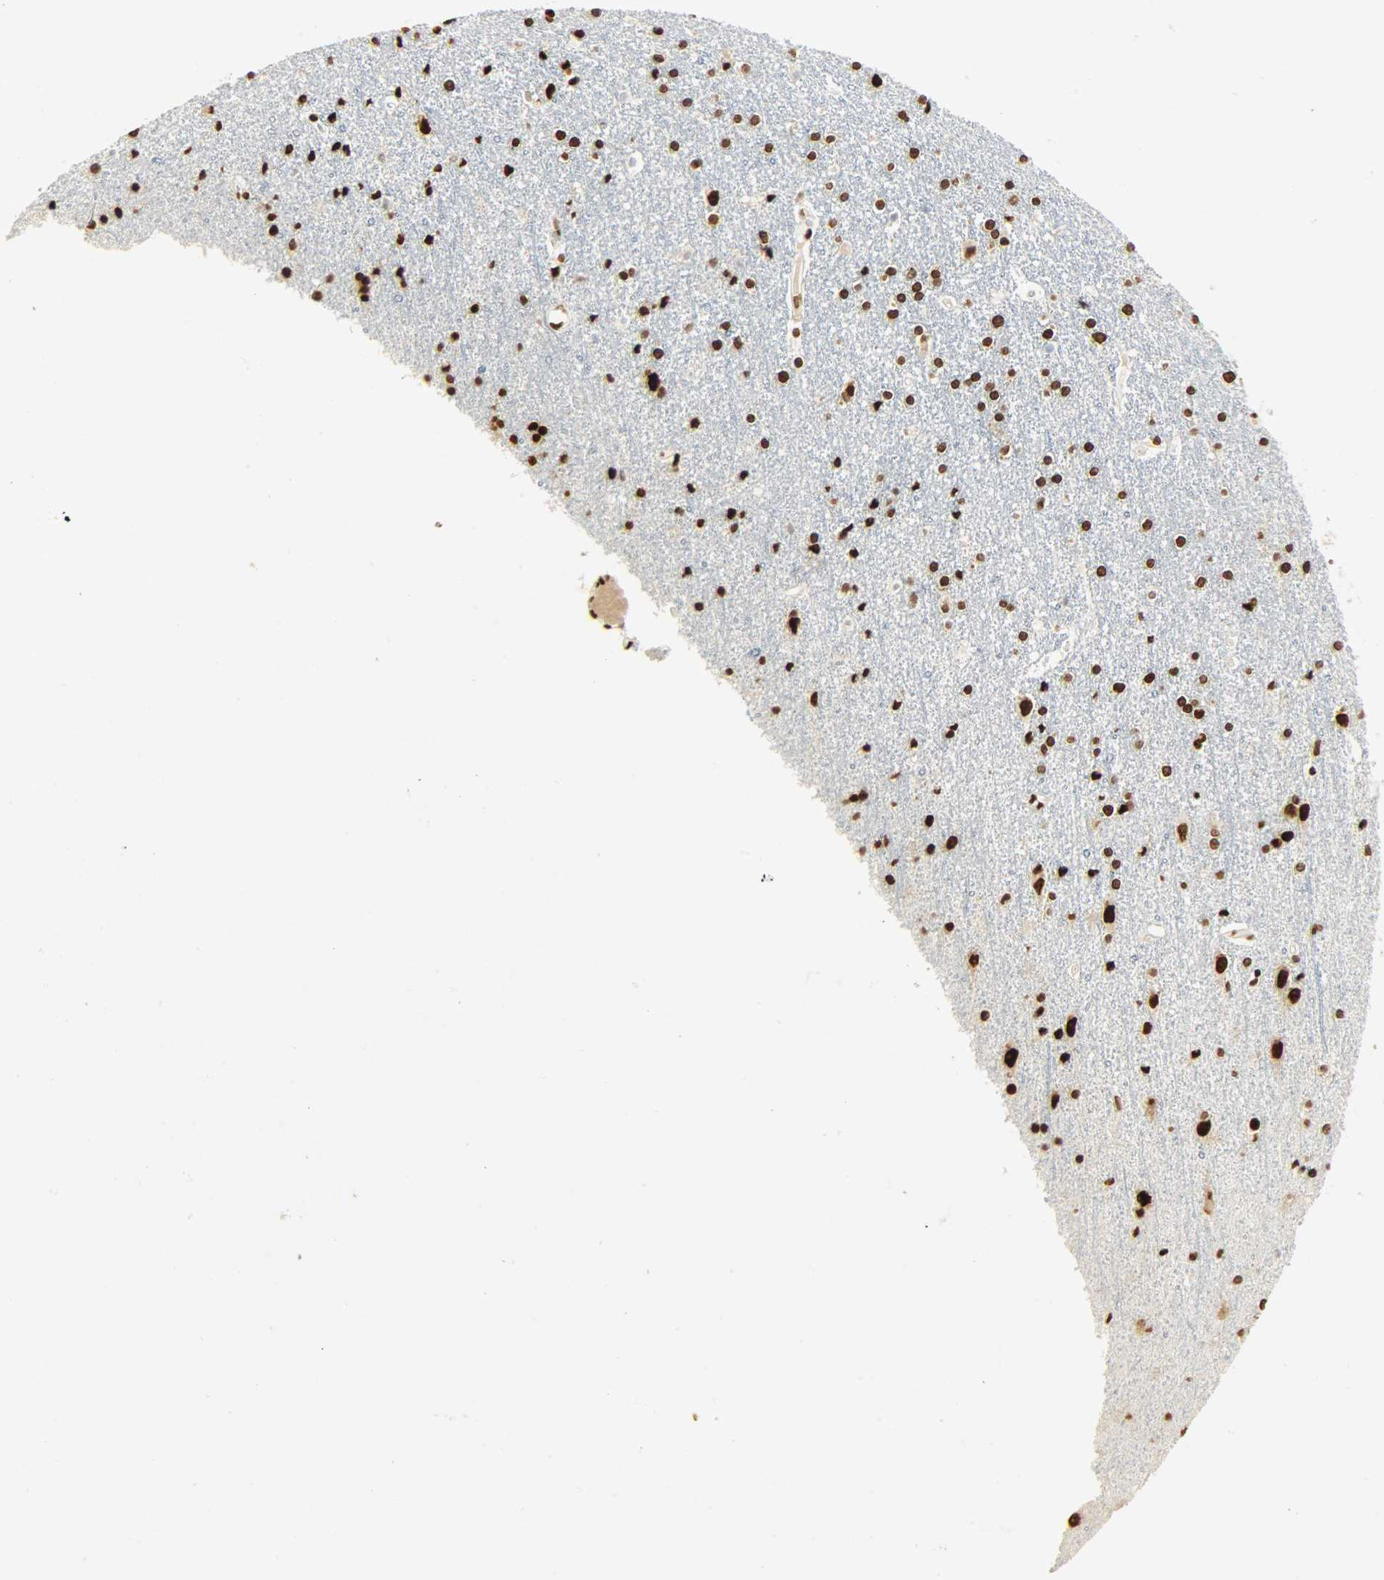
{"staining": {"intensity": "moderate", "quantity": ">75%", "location": "nuclear"}, "tissue": "caudate", "cell_type": "Glial cells", "image_type": "normal", "snomed": [{"axis": "morphology", "description": "Normal tissue, NOS"}, {"axis": "topography", "description": "Lateral ventricle wall"}], "caption": "Immunohistochemistry (IHC) of benign human caudate displays medium levels of moderate nuclear positivity in approximately >75% of glial cells.", "gene": "KHDRBS1", "patient": {"sex": "female", "age": 54}}